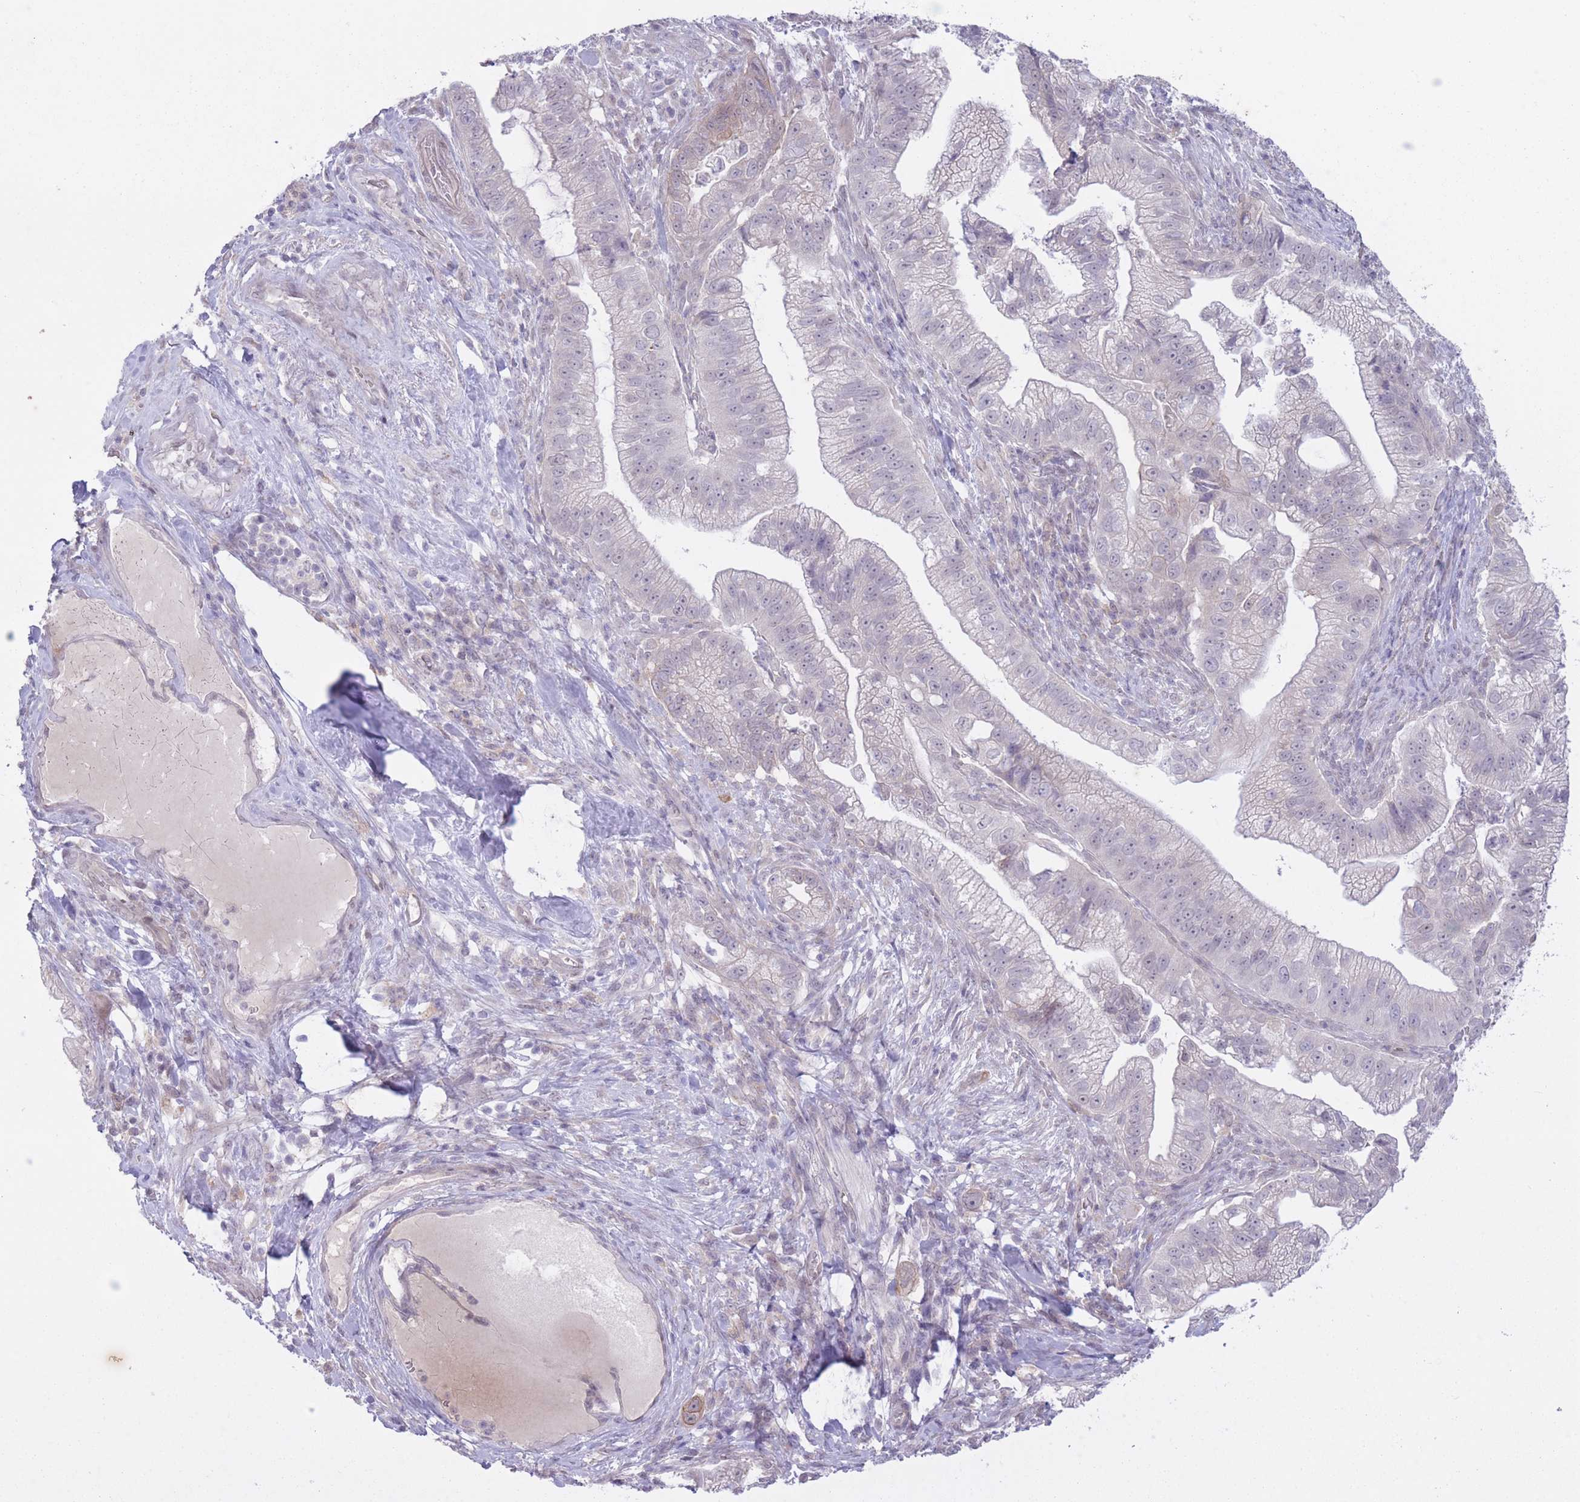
{"staining": {"intensity": "negative", "quantity": "none", "location": "none"}, "tissue": "pancreatic cancer", "cell_type": "Tumor cells", "image_type": "cancer", "snomed": [{"axis": "morphology", "description": "Adenocarcinoma, NOS"}, {"axis": "topography", "description": "Pancreas"}], "caption": "An immunohistochemistry micrograph of pancreatic cancer is shown. There is no staining in tumor cells of pancreatic cancer.", "gene": "ARPIN", "patient": {"sex": "male", "age": 70}}